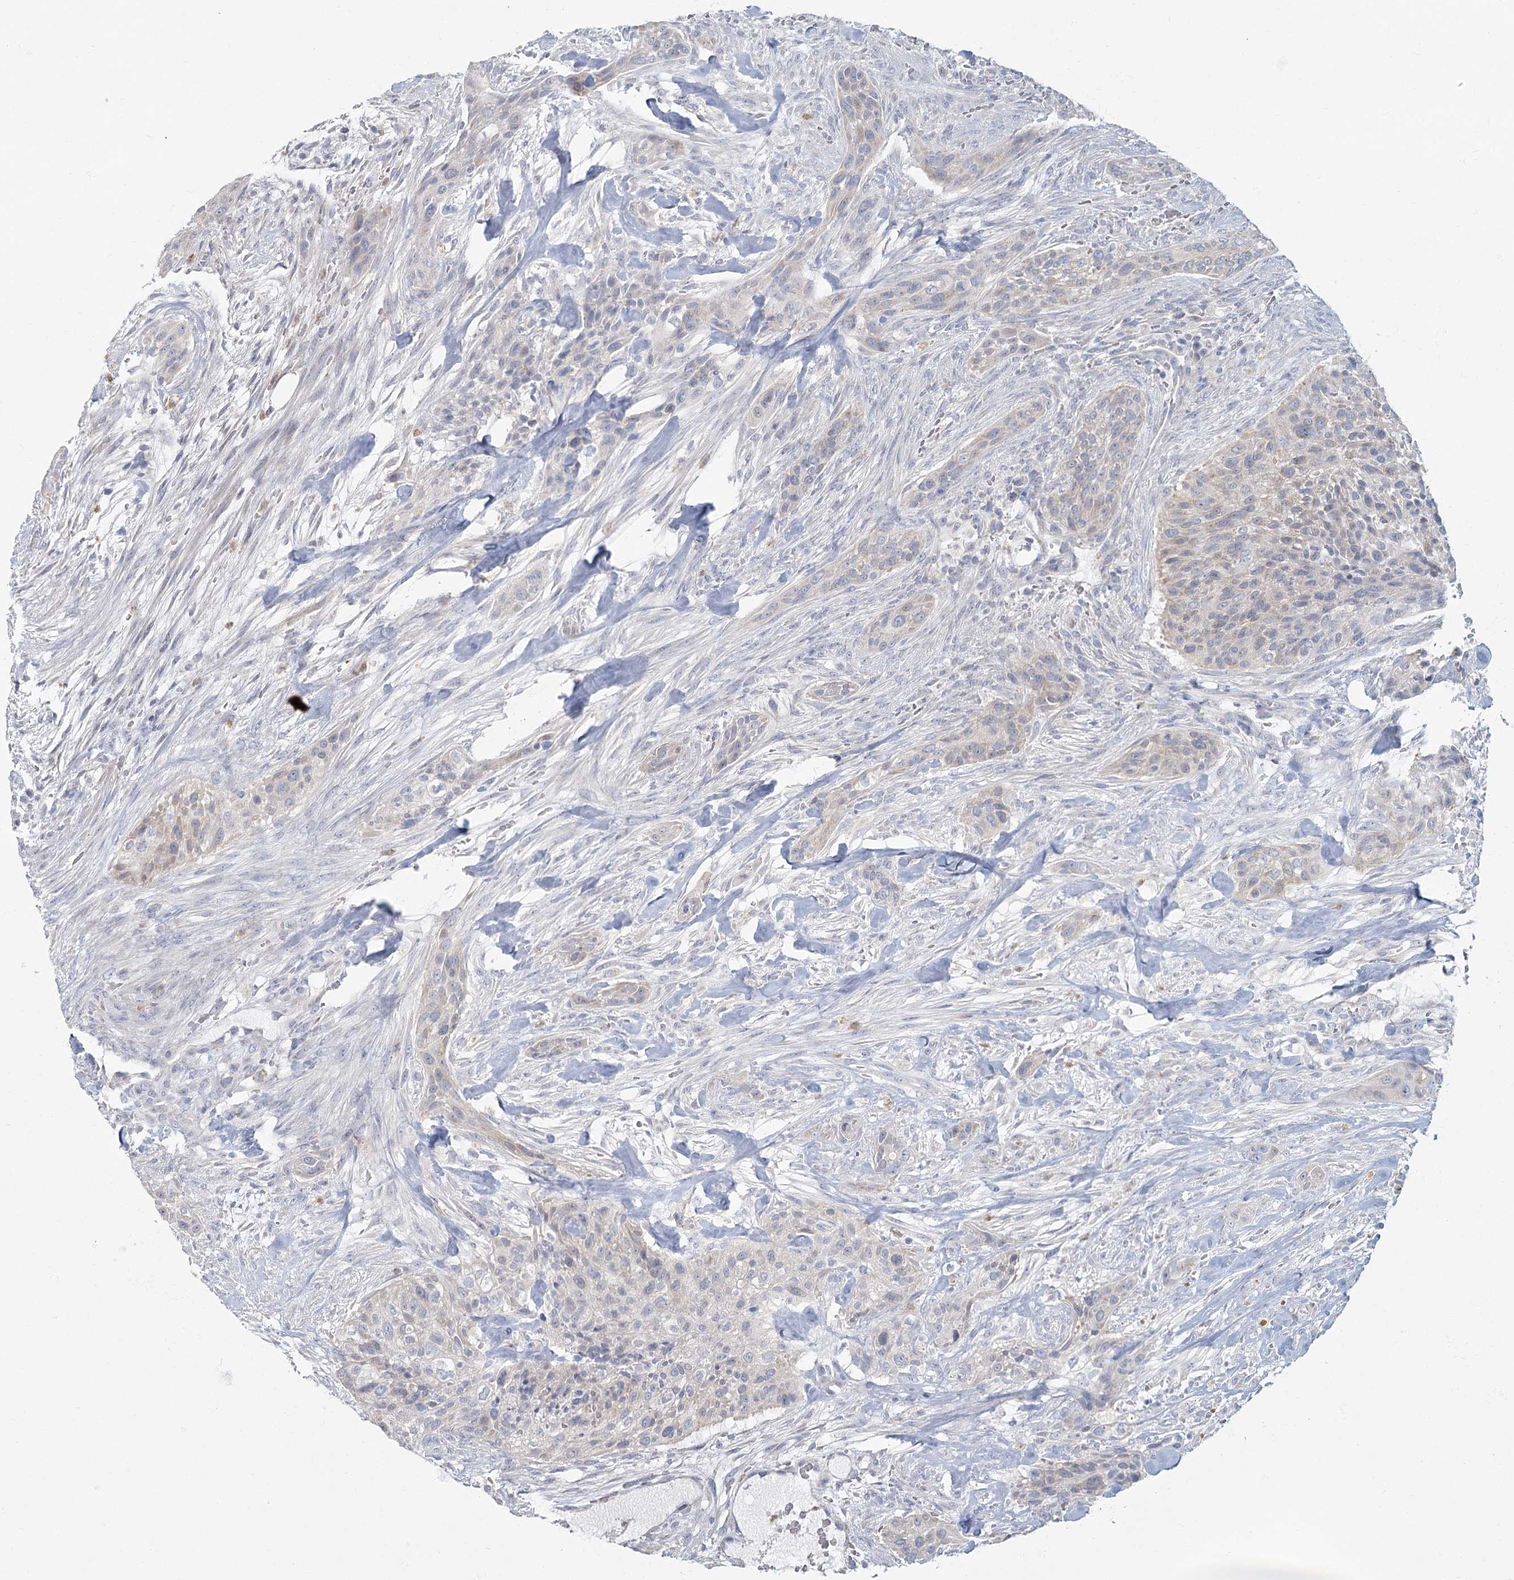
{"staining": {"intensity": "negative", "quantity": "none", "location": "none"}, "tissue": "urothelial cancer", "cell_type": "Tumor cells", "image_type": "cancer", "snomed": [{"axis": "morphology", "description": "Urothelial carcinoma, High grade"}, {"axis": "topography", "description": "Urinary bladder"}], "caption": "Immunohistochemistry image of human urothelial cancer stained for a protein (brown), which exhibits no expression in tumor cells. (Immunohistochemistry, brightfield microscopy, high magnification).", "gene": "FAM110C", "patient": {"sex": "male", "age": 35}}